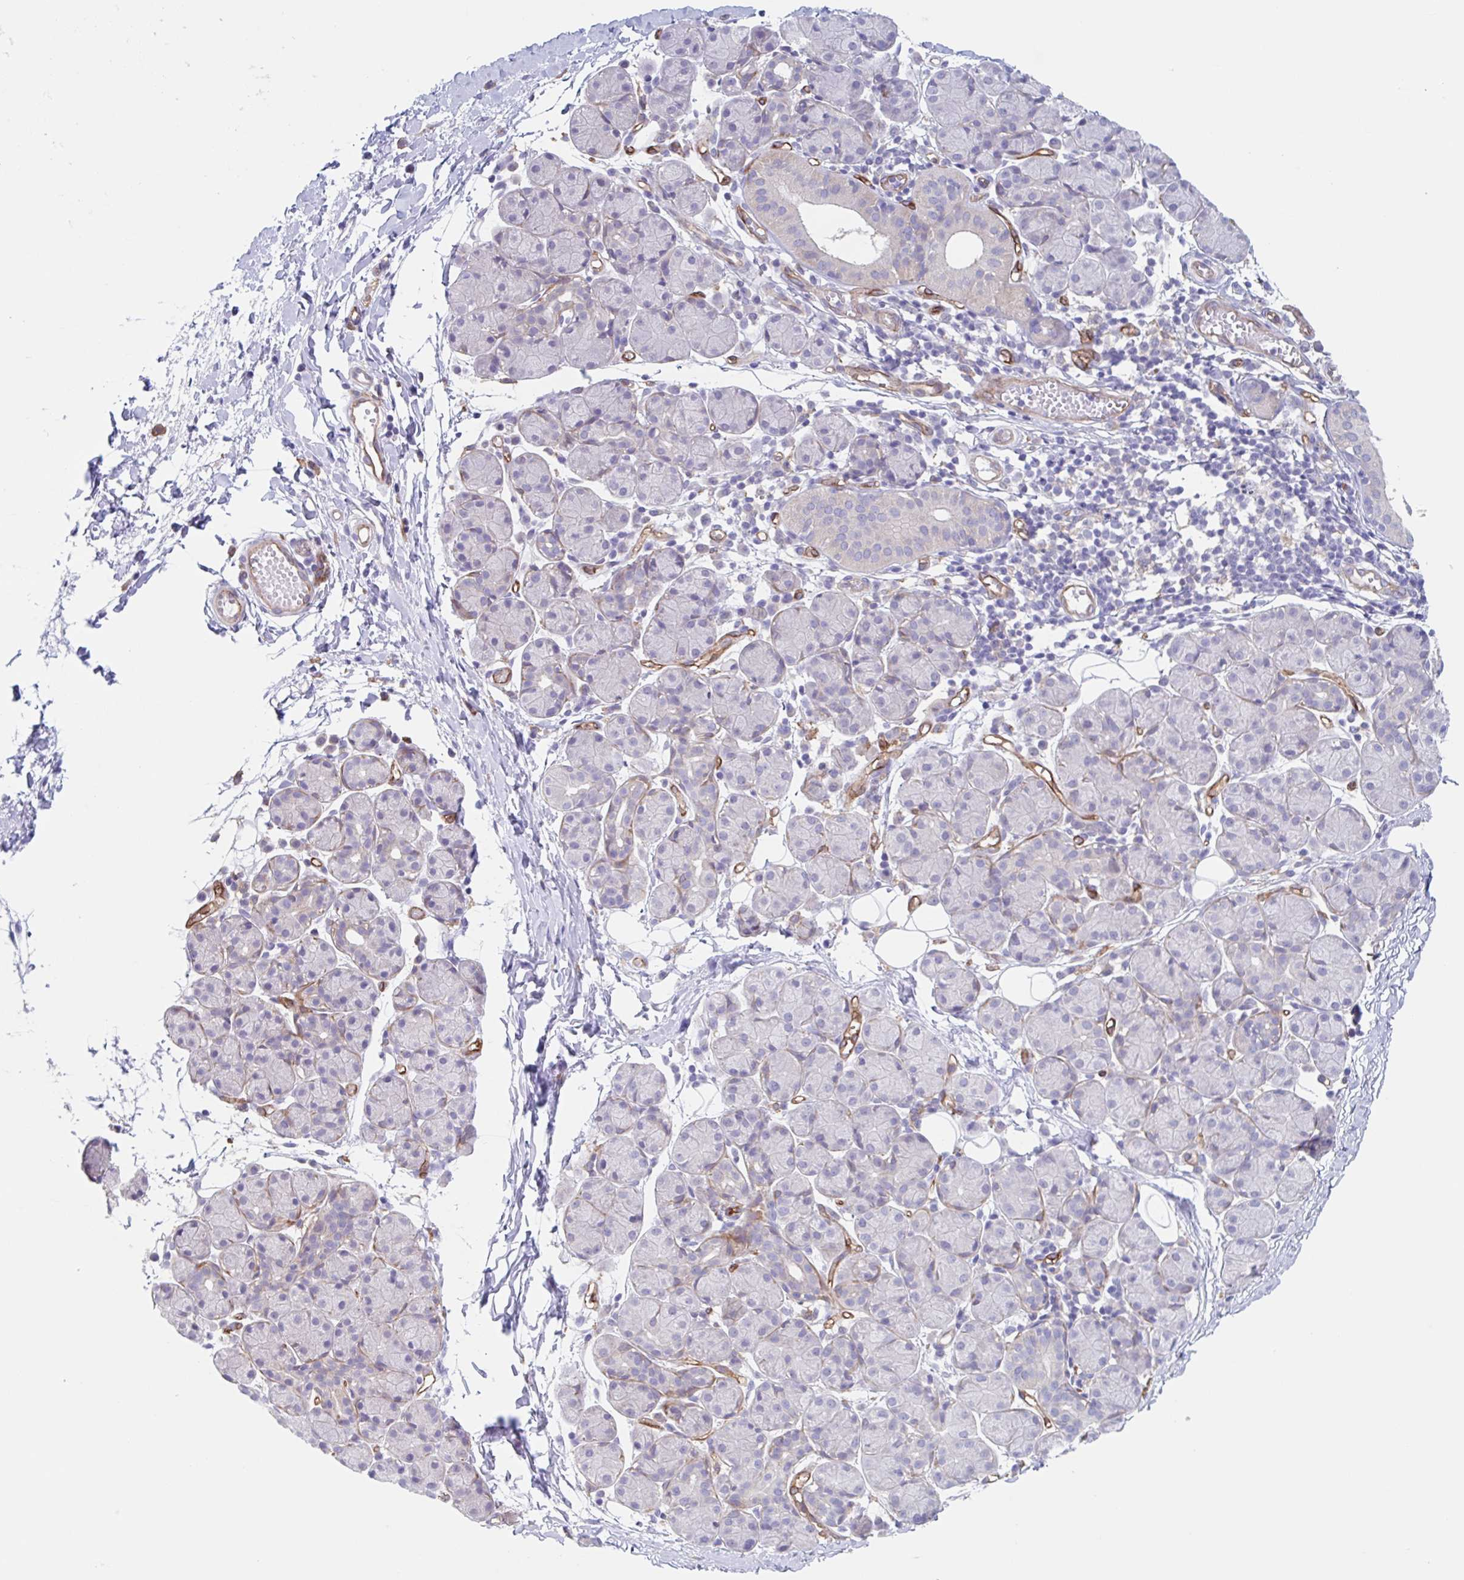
{"staining": {"intensity": "negative", "quantity": "none", "location": "none"}, "tissue": "salivary gland", "cell_type": "Glandular cells", "image_type": "normal", "snomed": [{"axis": "morphology", "description": "Normal tissue, NOS"}, {"axis": "morphology", "description": "Inflammation, NOS"}, {"axis": "topography", "description": "Lymph node"}, {"axis": "topography", "description": "Salivary gland"}], "caption": "DAB (3,3'-diaminobenzidine) immunohistochemical staining of benign salivary gland shows no significant expression in glandular cells. Brightfield microscopy of immunohistochemistry (IHC) stained with DAB (3,3'-diaminobenzidine) (brown) and hematoxylin (blue), captured at high magnification.", "gene": "EHD4", "patient": {"sex": "male", "age": 3}}